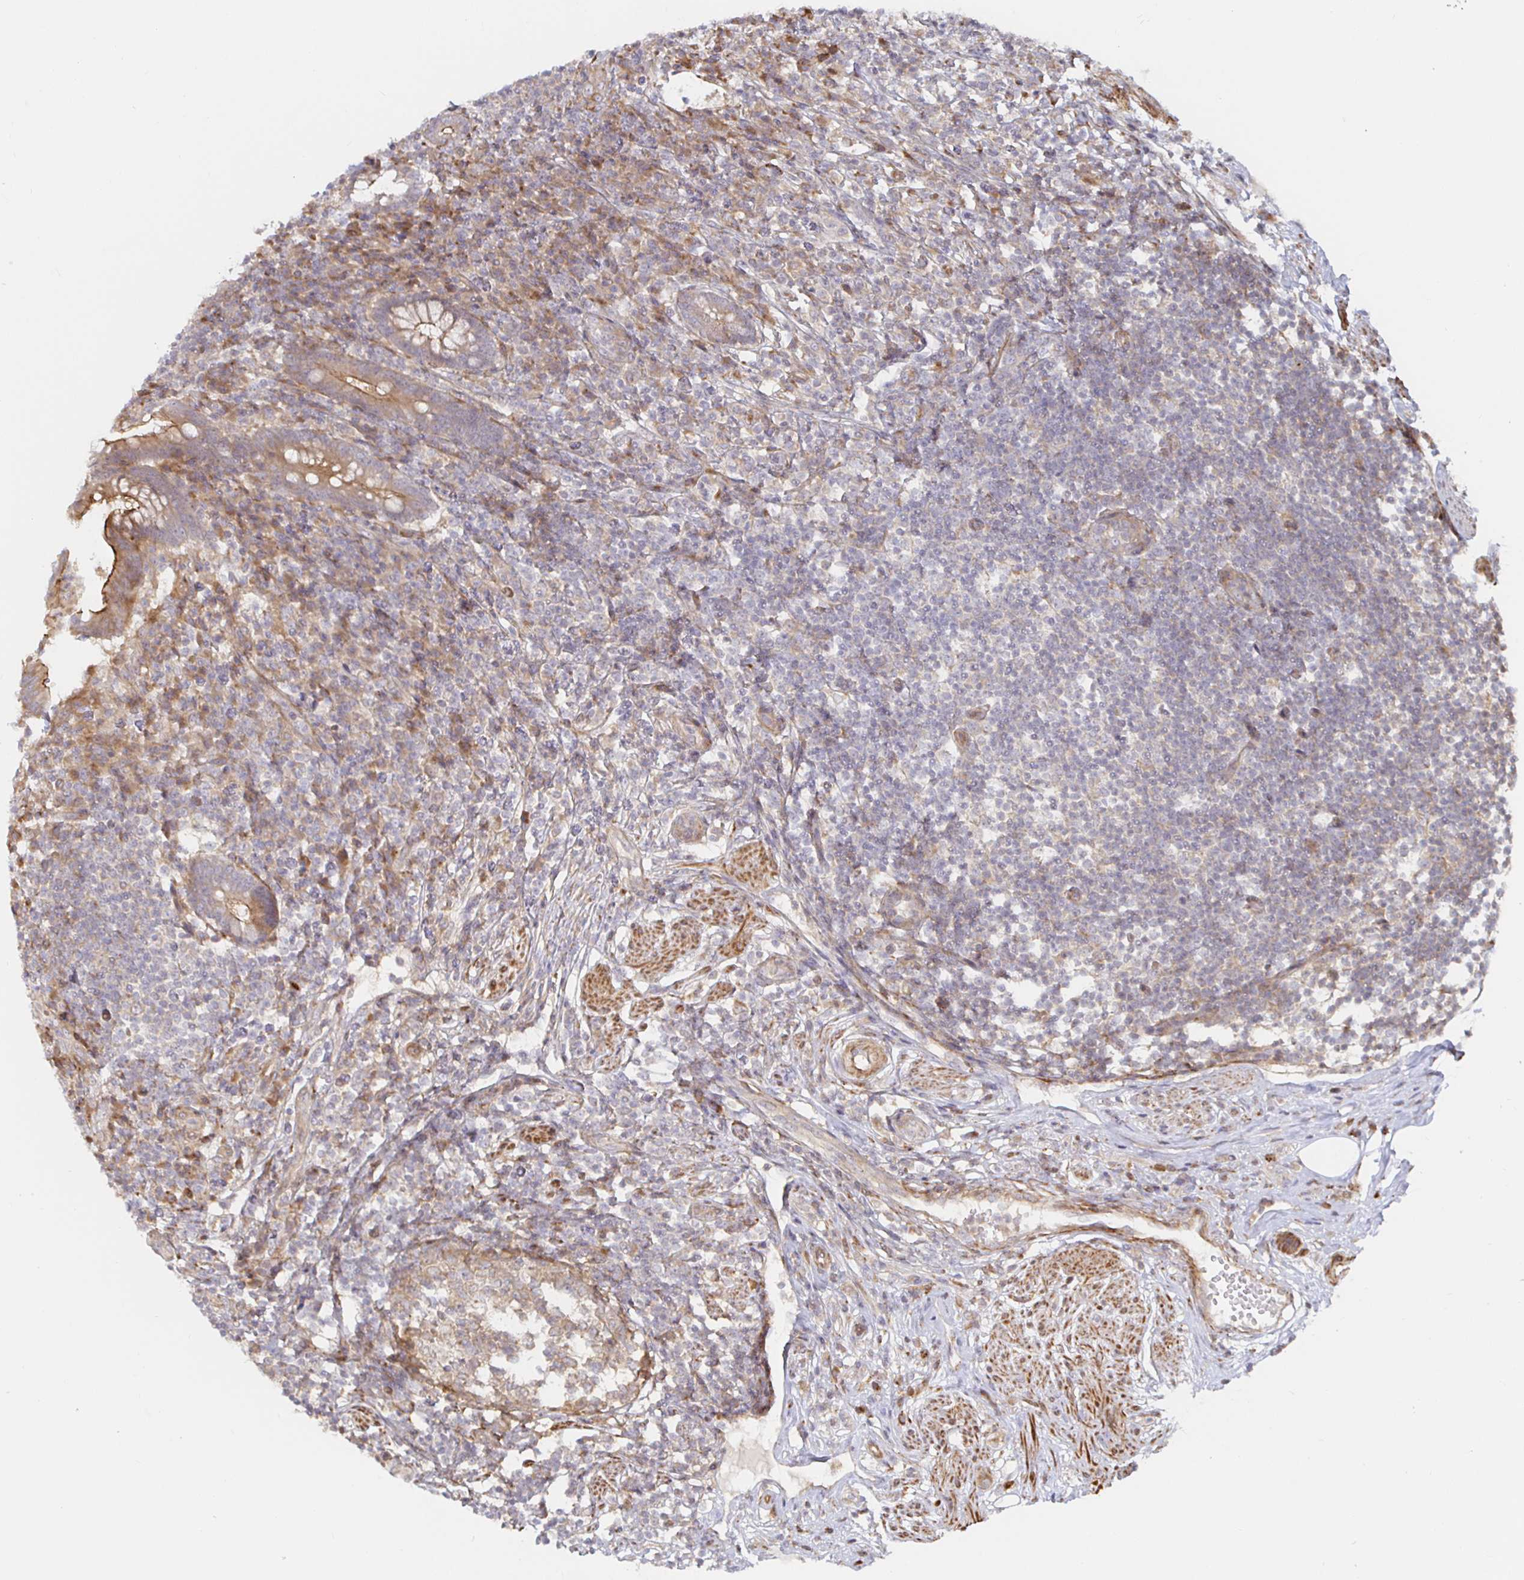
{"staining": {"intensity": "moderate", "quantity": ">75%", "location": "cytoplasmic/membranous"}, "tissue": "appendix", "cell_type": "Glandular cells", "image_type": "normal", "snomed": [{"axis": "morphology", "description": "Normal tissue, NOS"}, {"axis": "topography", "description": "Appendix"}], "caption": "Normal appendix shows moderate cytoplasmic/membranous positivity in about >75% of glandular cells (brown staining indicates protein expression, while blue staining denotes nuclei)..", "gene": "STRAP", "patient": {"sex": "female", "age": 56}}